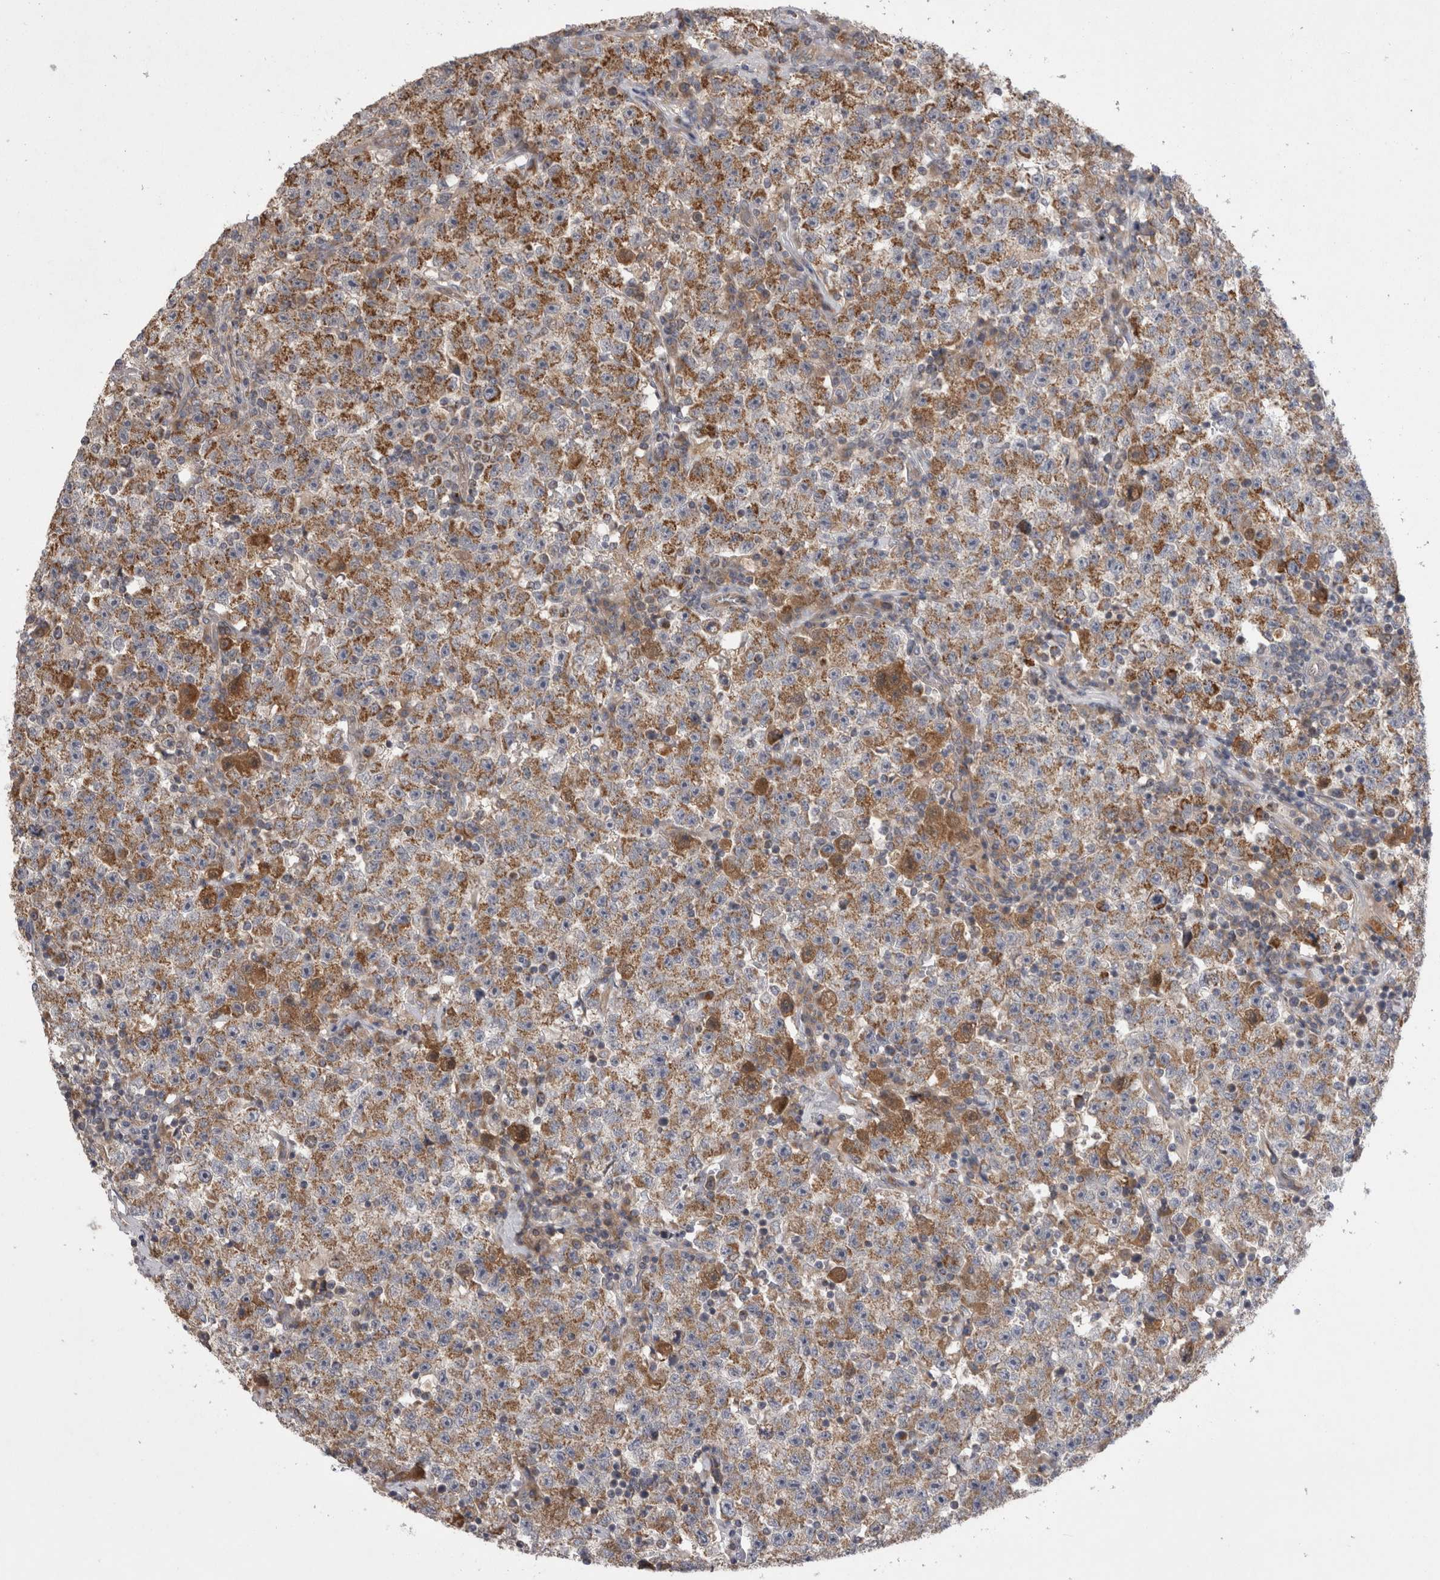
{"staining": {"intensity": "moderate", "quantity": ">75%", "location": "cytoplasmic/membranous"}, "tissue": "testis cancer", "cell_type": "Tumor cells", "image_type": "cancer", "snomed": [{"axis": "morphology", "description": "Seminoma, NOS"}, {"axis": "topography", "description": "Testis"}], "caption": "Testis cancer (seminoma) stained for a protein shows moderate cytoplasmic/membranous positivity in tumor cells.", "gene": "DARS2", "patient": {"sex": "male", "age": 22}}